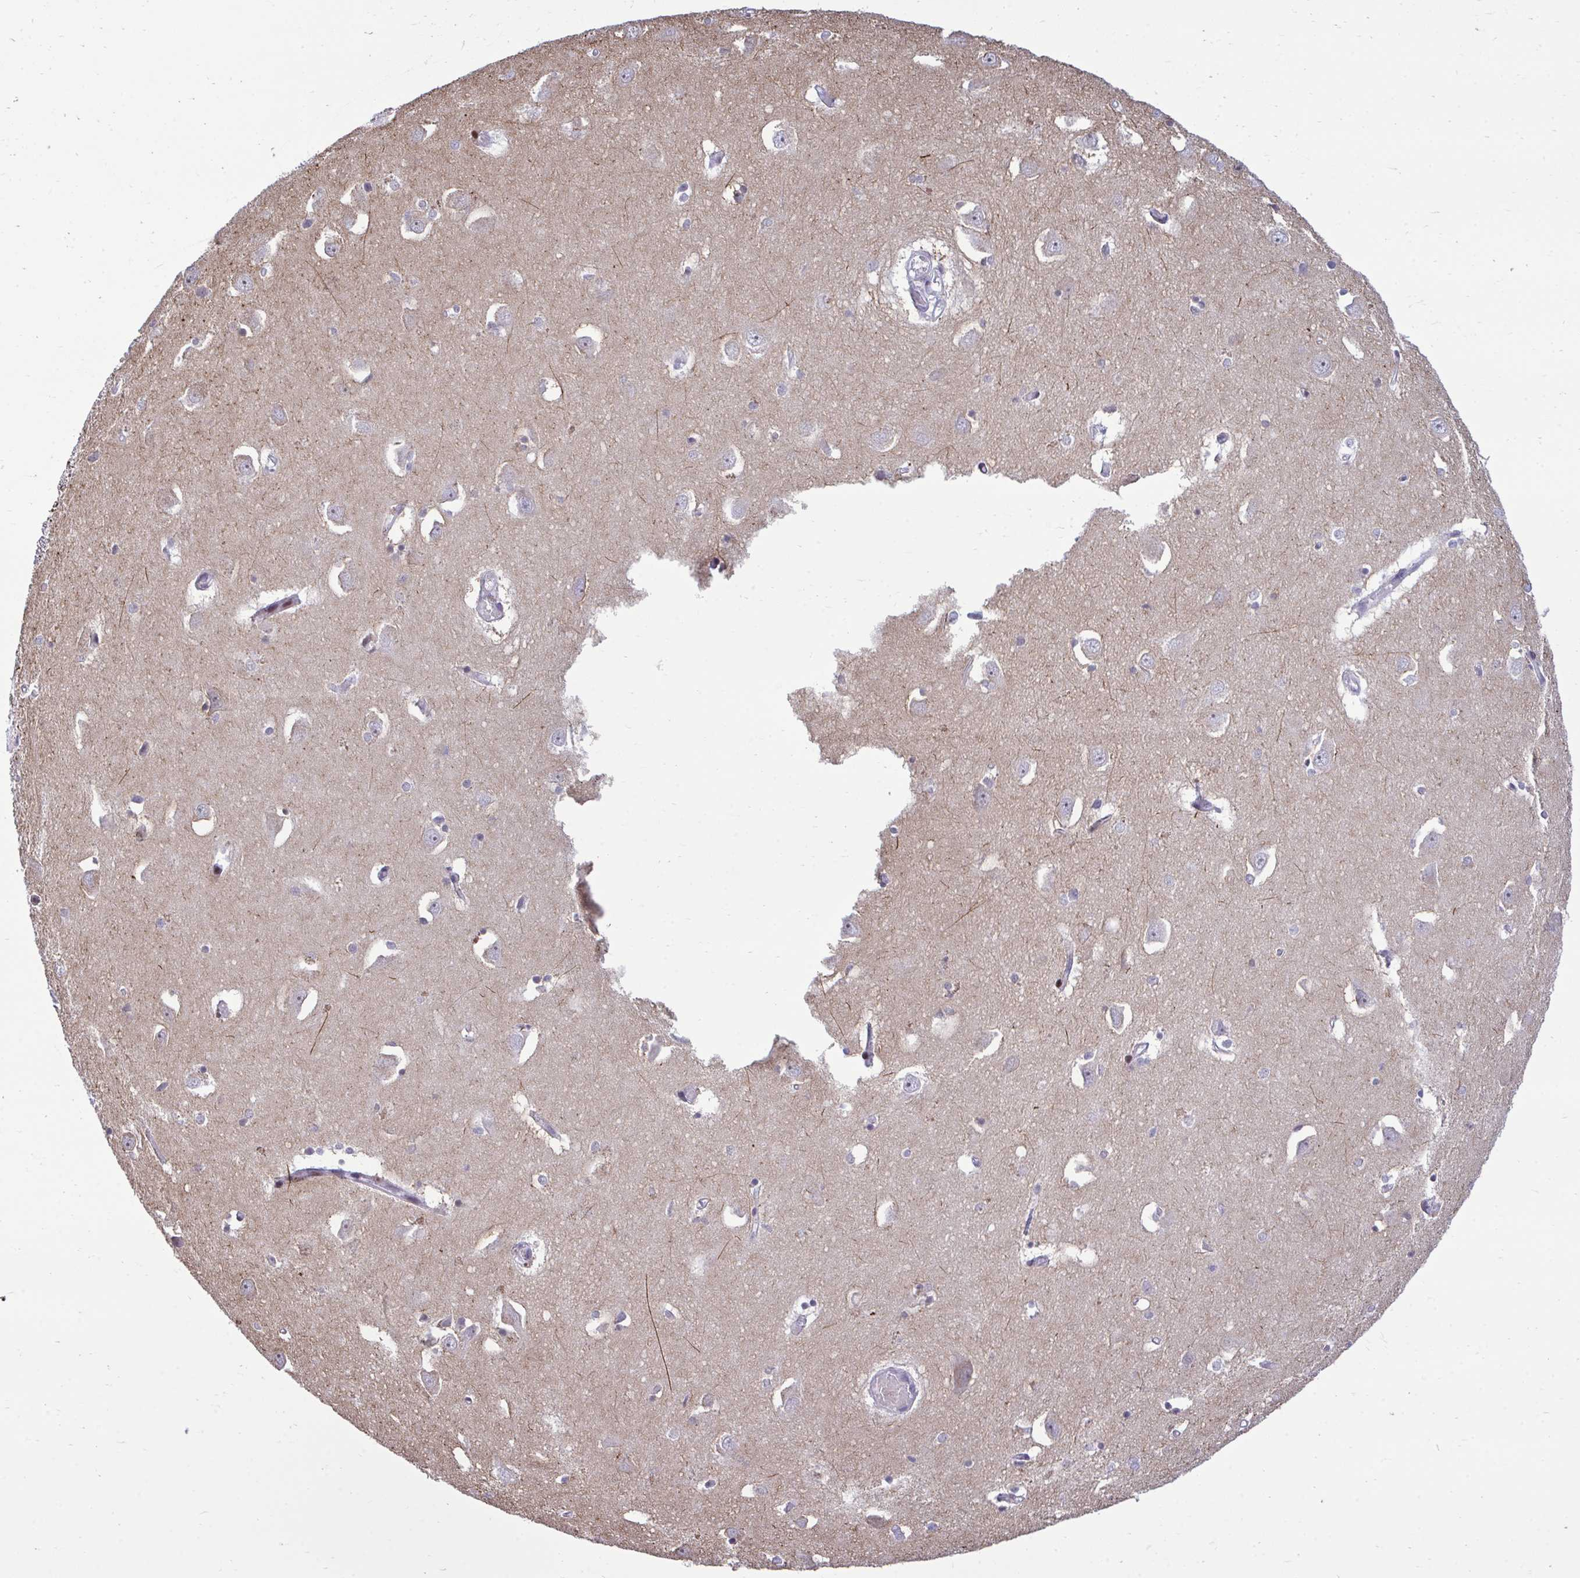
{"staining": {"intensity": "negative", "quantity": "none", "location": "none"}, "tissue": "caudate", "cell_type": "Glial cells", "image_type": "normal", "snomed": [{"axis": "morphology", "description": "Normal tissue, NOS"}, {"axis": "topography", "description": "Lateral ventricle wall"}, {"axis": "topography", "description": "Hippocampus"}], "caption": "There is no significant expression in glial cells of caudate. (Immunohistochemistry, brightfield microscopy, high magnification).", "gene": "PIGK", "patient": {"sex": "female", "age": 63}}